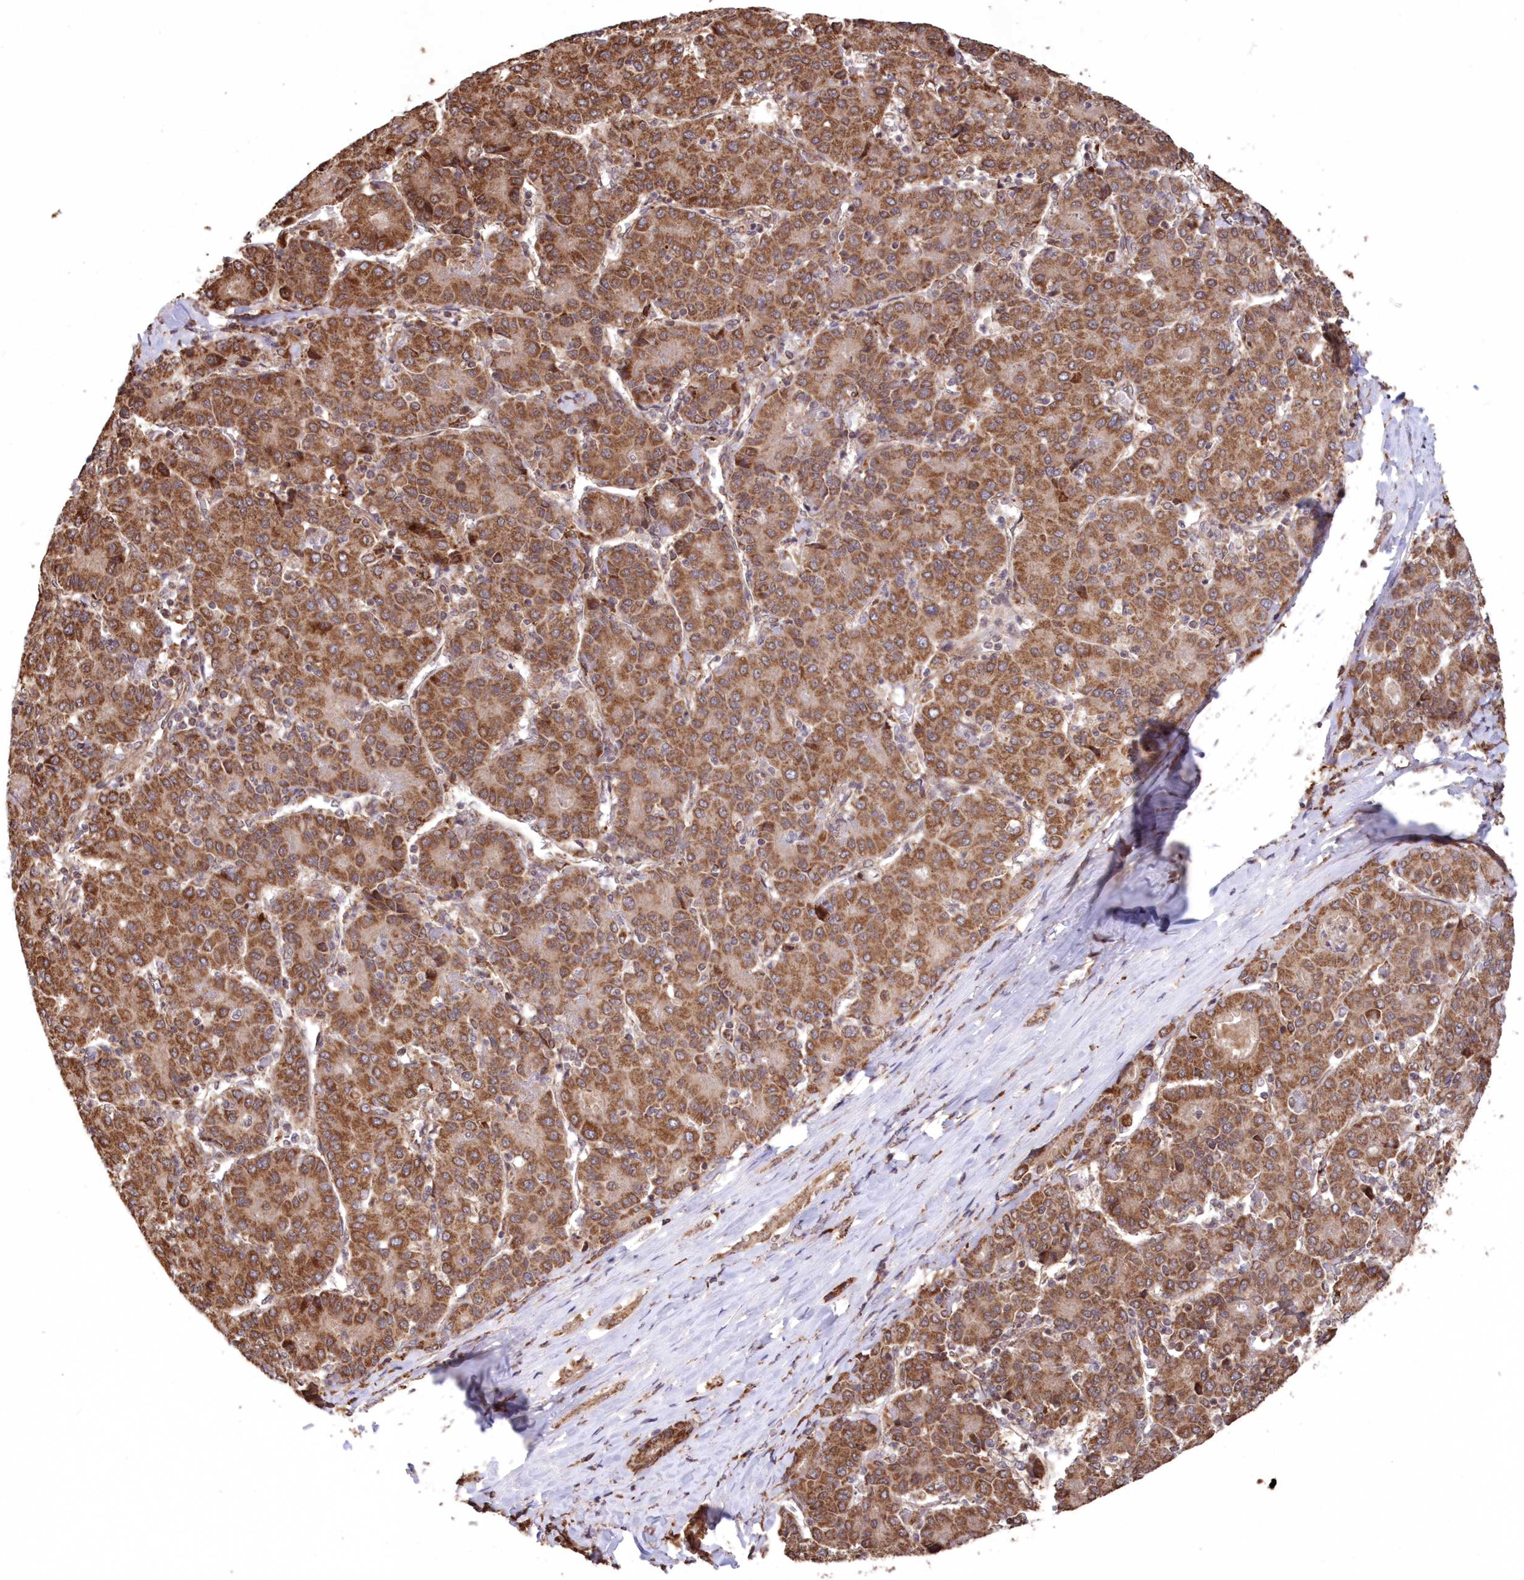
{"staining": {"intensity": "moderate", "quantity": ">75%", "location": "cytoplasmic/membranous"}, "tissue": "liver cancer", "cell_type": "Tumor cells", "image_type": "cancer", "snomed": [{"axis": "morphology", "description": "Carcinoma, Hepatocellular, NOS"}, {"axis": "topography", "description": "Liver"}], "caption": "This photomicrograph displays IHC staining of liver hepatocellular carcinoma, with medium moderate cytoplasmic/membranous staining in approximately >75% of tumor cells.", "gene": "PCBP1", "patient": {"sex": "male", "age": 65}}